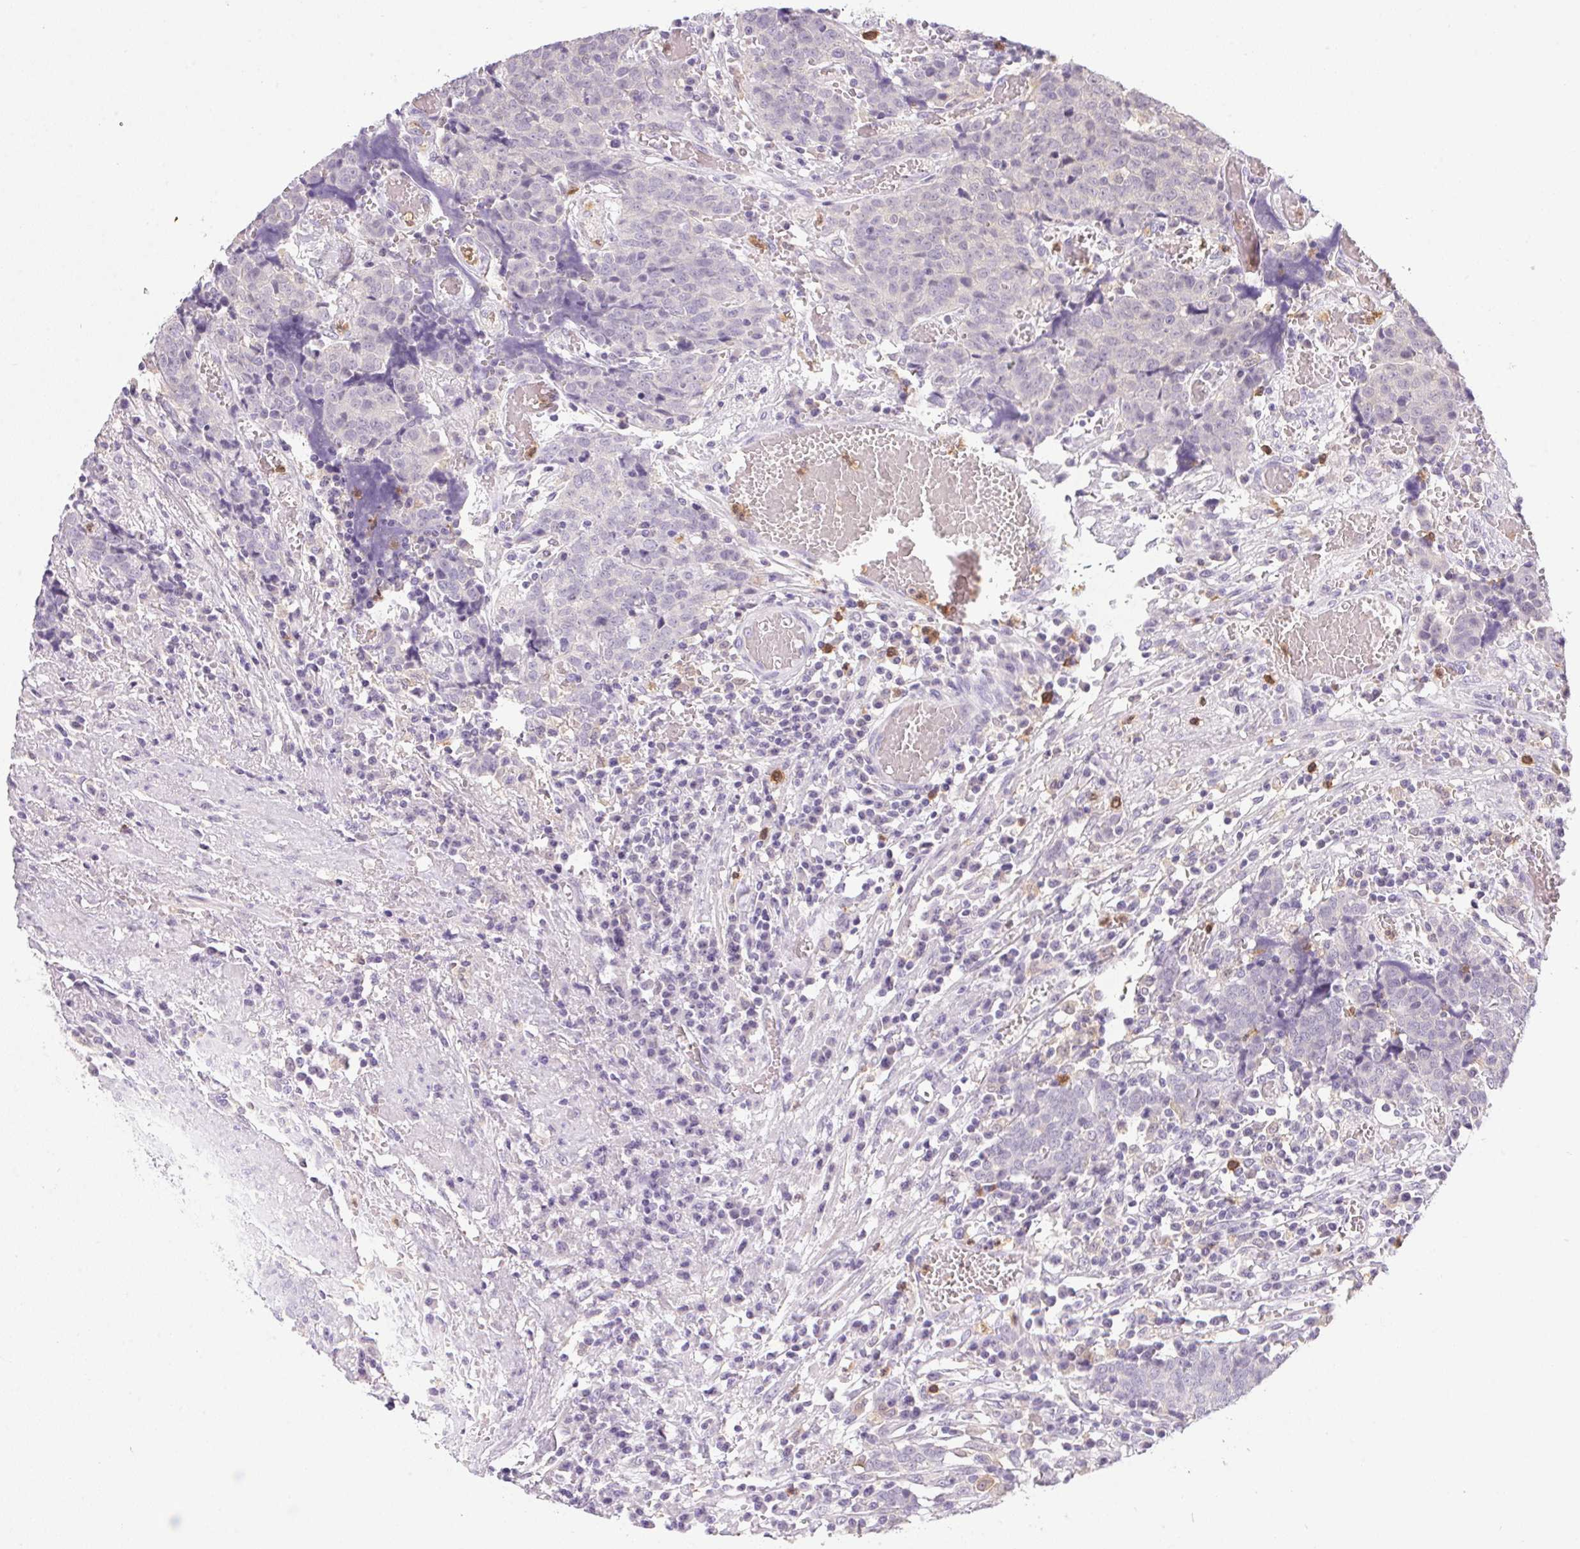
{"staining": {"intensity": "negative", "quantity": "none", "location": "none"}, "tissue": "prostate cancer", "cell_type": "Tumor cells", "image_type": "cancer", "snomed": [{"axis": "morphology", "description": "Adenocarcinoma, High grade"}, {"axis": "topography", "description": "Prostate and seminal vesicle, NOS"}], "caption": "This image is of prostate adenocarcinoma (high-grade) stained with IHC to label a protein in brown with the nuclei are counter-stained blue. There is no expression in tumor cells. The staining was performed using DAB to visualize the protein expression in brown, while the nuclei were stained in blue with hematoxylin (Magnification: 20x).", "gene": "DNAJC5G", "patient": {"sex": "male", "age": 60}}